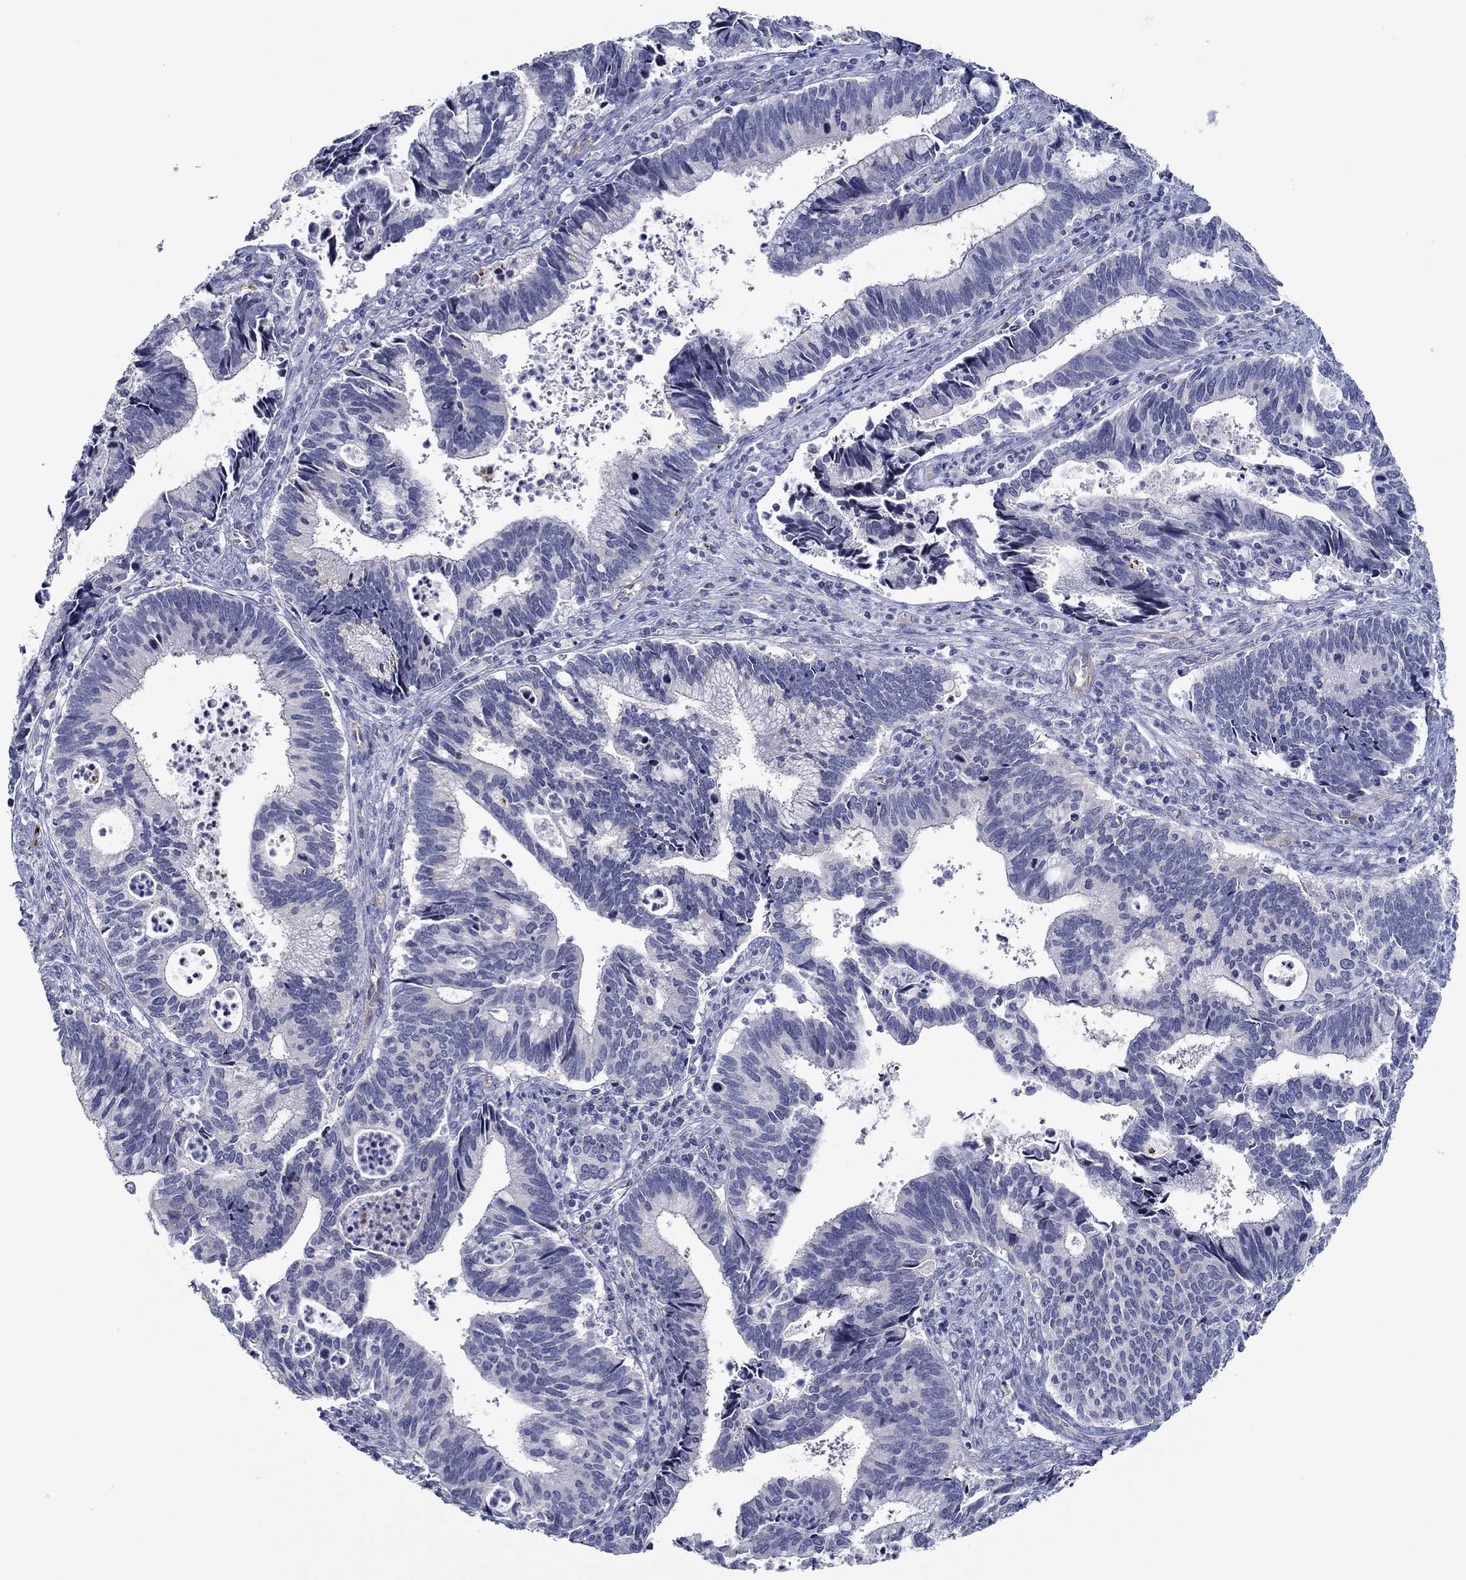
{"staining": {"intensity": "negative", "quantity": "none", "location": "none"}, "tissue": "cervical cancer", "cell_type": "Tumor cells", "image_type": "cancer", "snomed": [{"axis": "morphology", "description": "Adenocarcinoma, NOS"}, {"axis": "topography", "description": "Cervix"}], "caption": "Tumor cells are negative for brown protein staining in cervical cancer (adenocarcinoma).", "gene": "GJA5", "patient": {"sex": "female", "age": 42}}